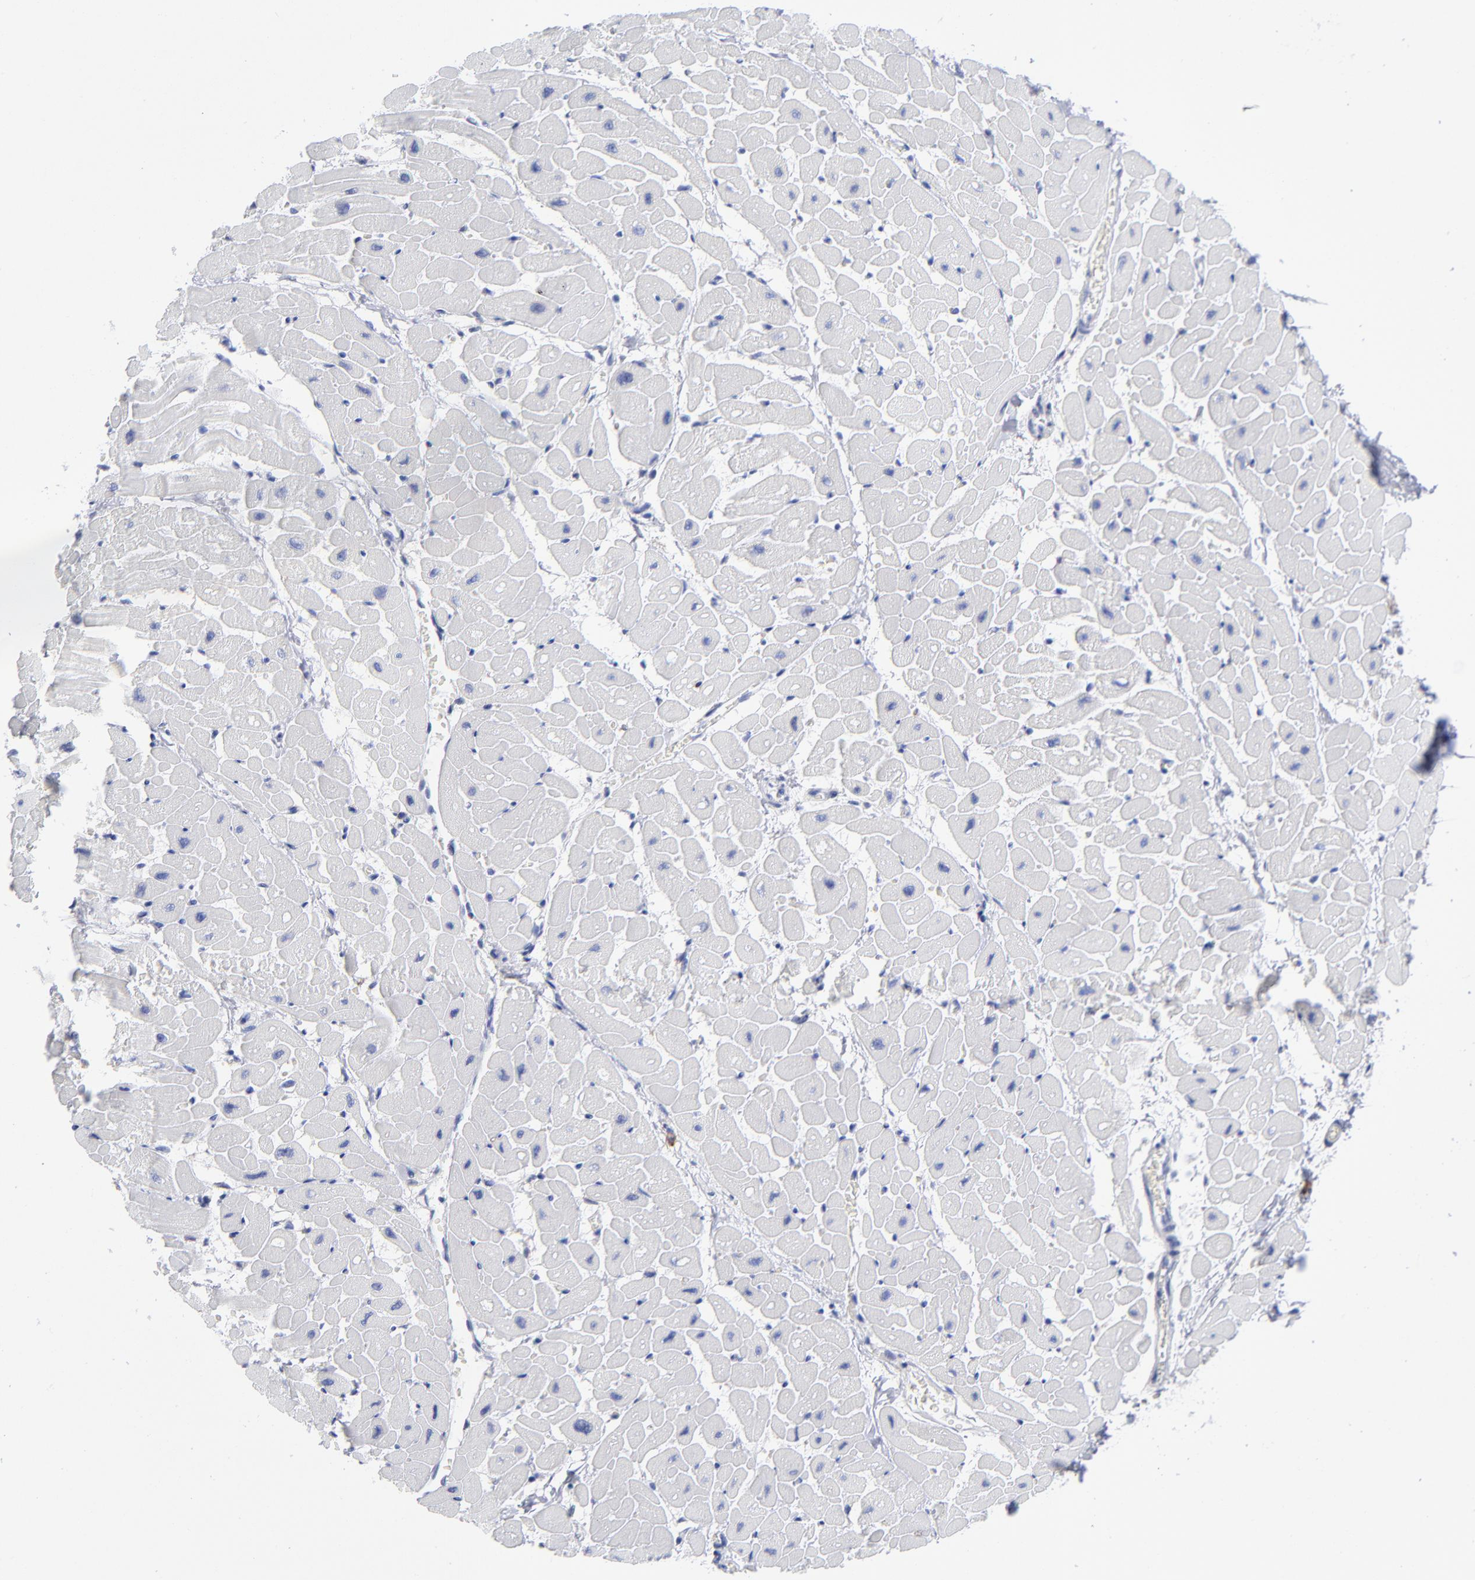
{"staining": {"intensity": "negative", "quantity": "none", "location": "none"}, "tissue": "heart muscle", "cell_type": "Cardiomyocytes", "image_type": "normal", "snomed": [{"axis": "morphology", "description": "Normal tissue, NOS"}, {"axis": "topography", "description": "Heart"}], "caption": "An image of heart muscle stained for a protein shows no brown staining in cardiomyocytes.", "gene": "LAT2", "patient": {"sex": "male", "age": 45}}